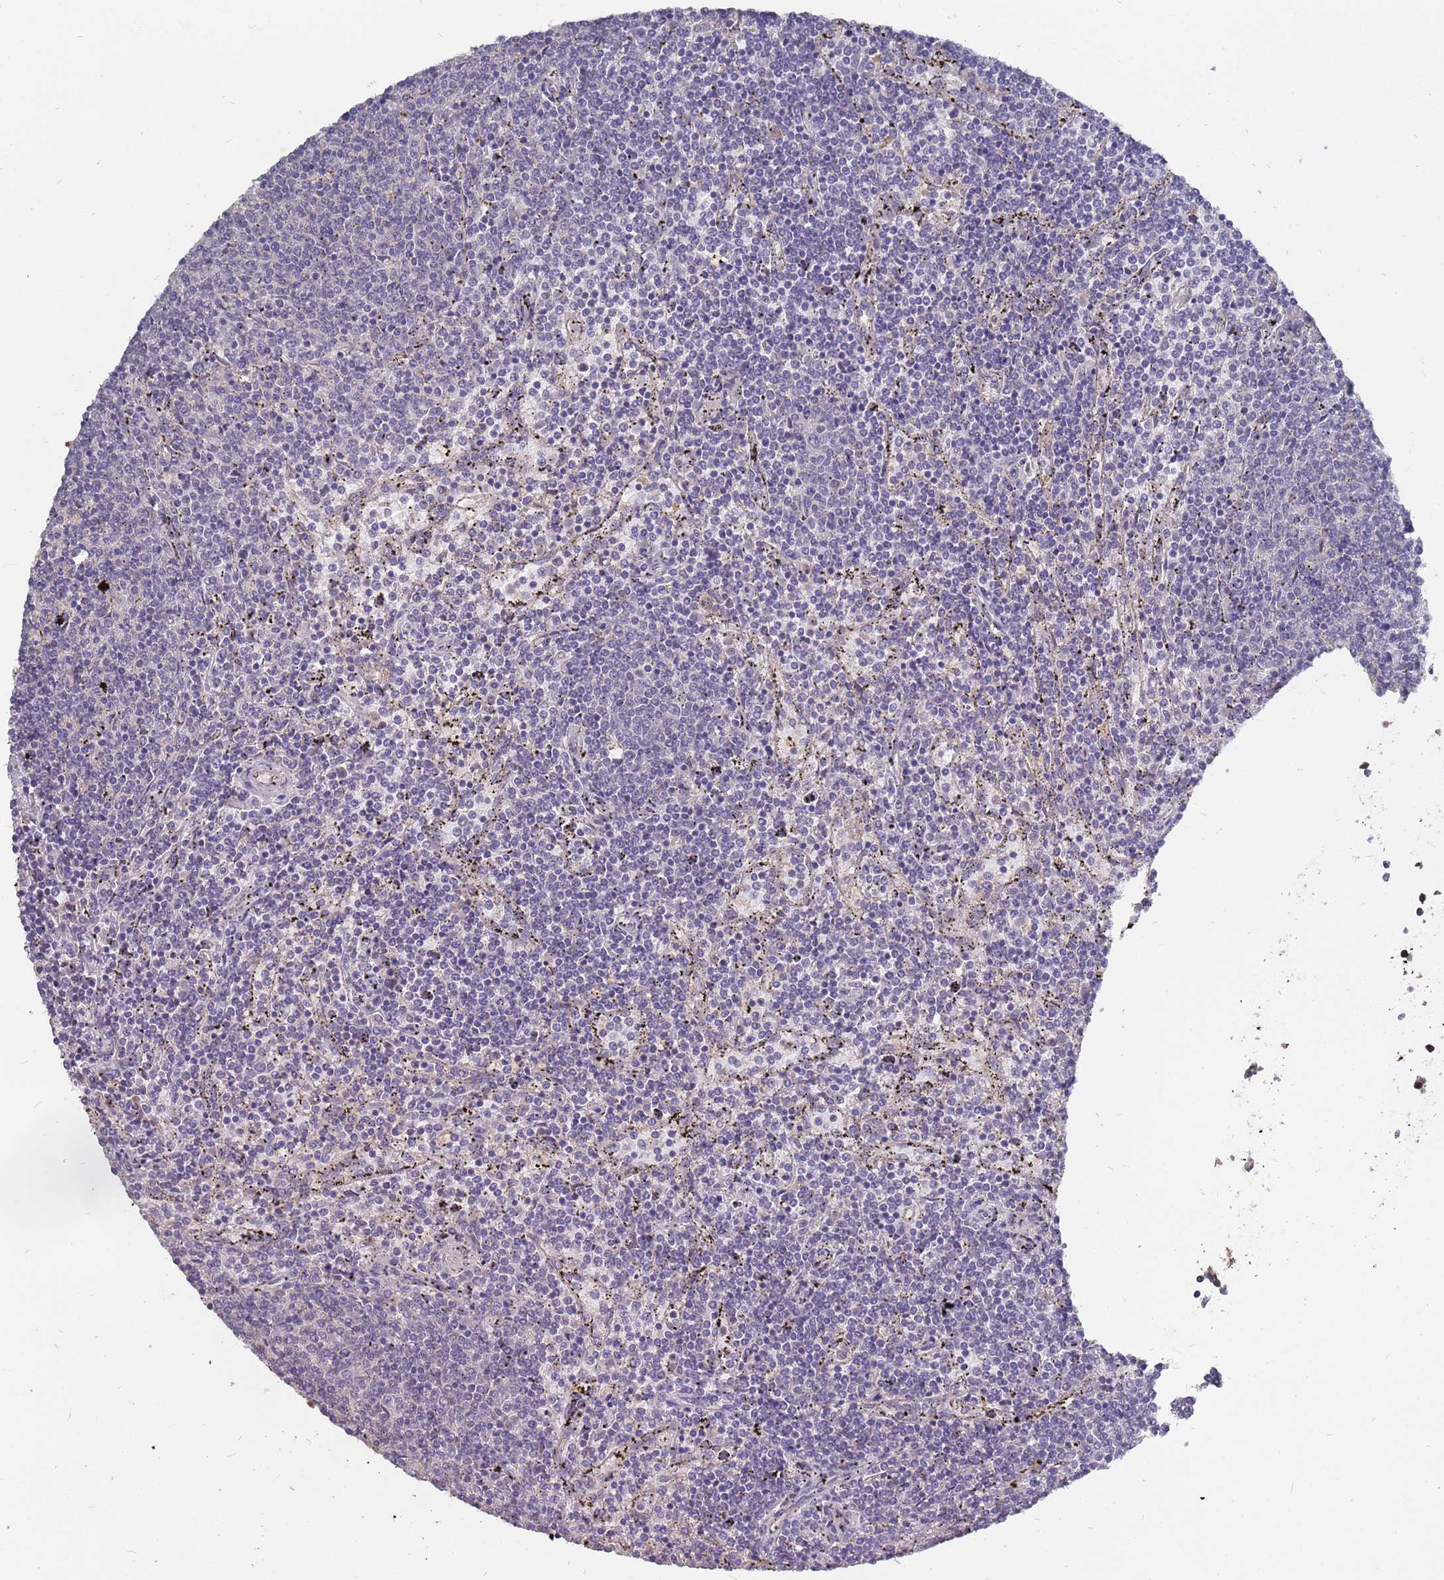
{"staining": {"intensity": "negative", "quantity": "none", "location": "none"}, "tissue": "lymphoma", "cell_type": "Tumor cells", "image_type": "cancer", "snomed": [{"axis": "morphology", "description": "Malignant lymphoma, non-Hodgkin's type, Low grade"}, {"axis": "topography", "description": "Spleen"}], "caption": "Immunohistochemical staining of human low-grade malignant lymphoma, non-Hodgkin's type shows no significant expression in tumor cells. (DAB (3,3'-diaminobenzidine) immunohistochemistry, high magnification).", "gene": "TCEANC2", "patient": {"sex": "female", "age": 50}}